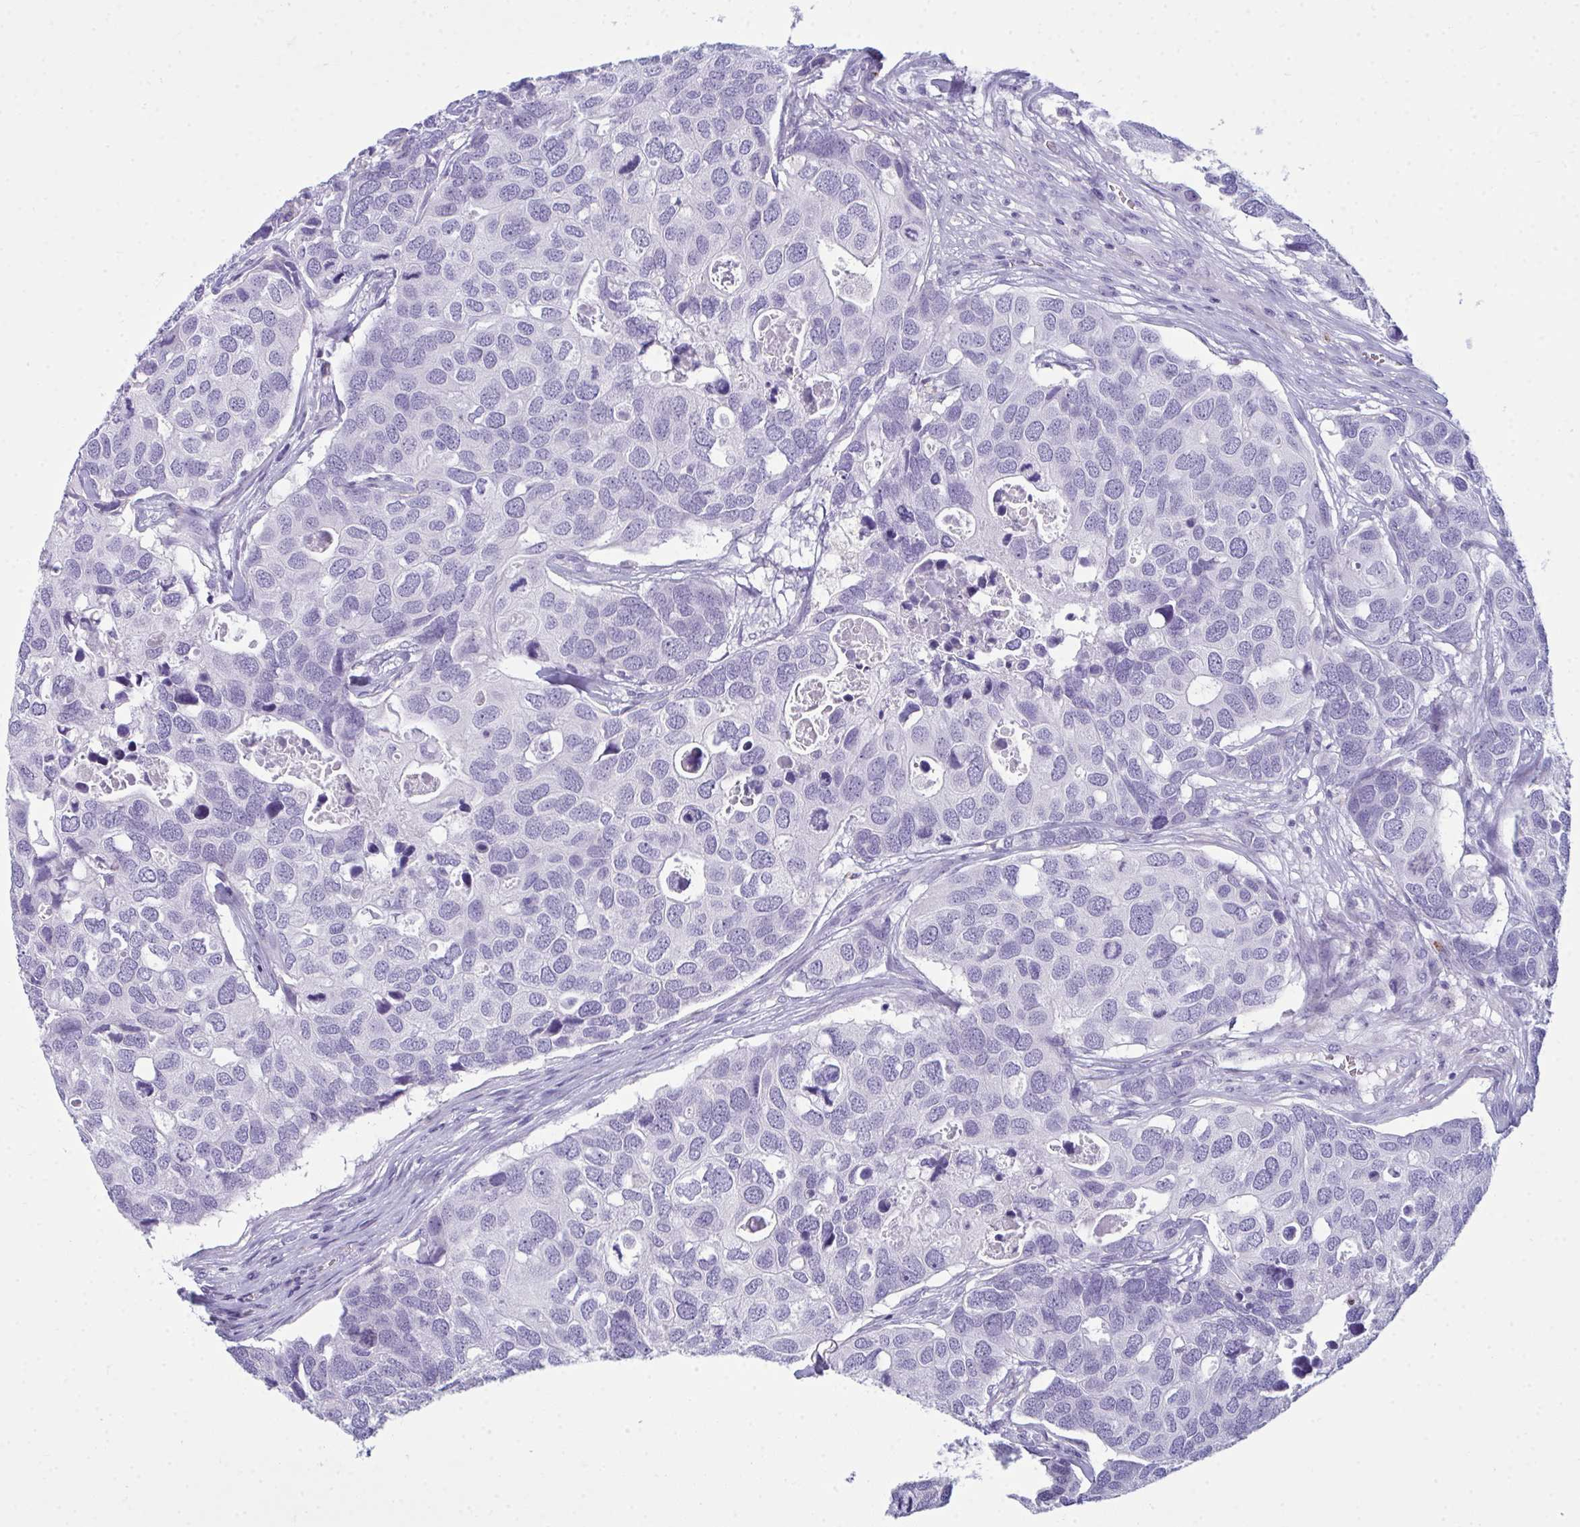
{"staining": {"intensity": "negative", "quantity": "none", "location": "none"}, "tissue": "breast cancer", "cell_type": "Tumor cells", "image_type": "cancer", "snomed": [{"axis": "morphology", "description": "Duct carcinoma"}, {"axis": "topography", "description": "Breast"}], "caption": "IHC micrograph of neoplastic tissue: breast cancer (invasive ductal carcinoma) stained with DAB demonstrates no significant protein expression in tumor cells.", "gene": "SERPINB10", "patient": {"sex": "female", "age": 83}}